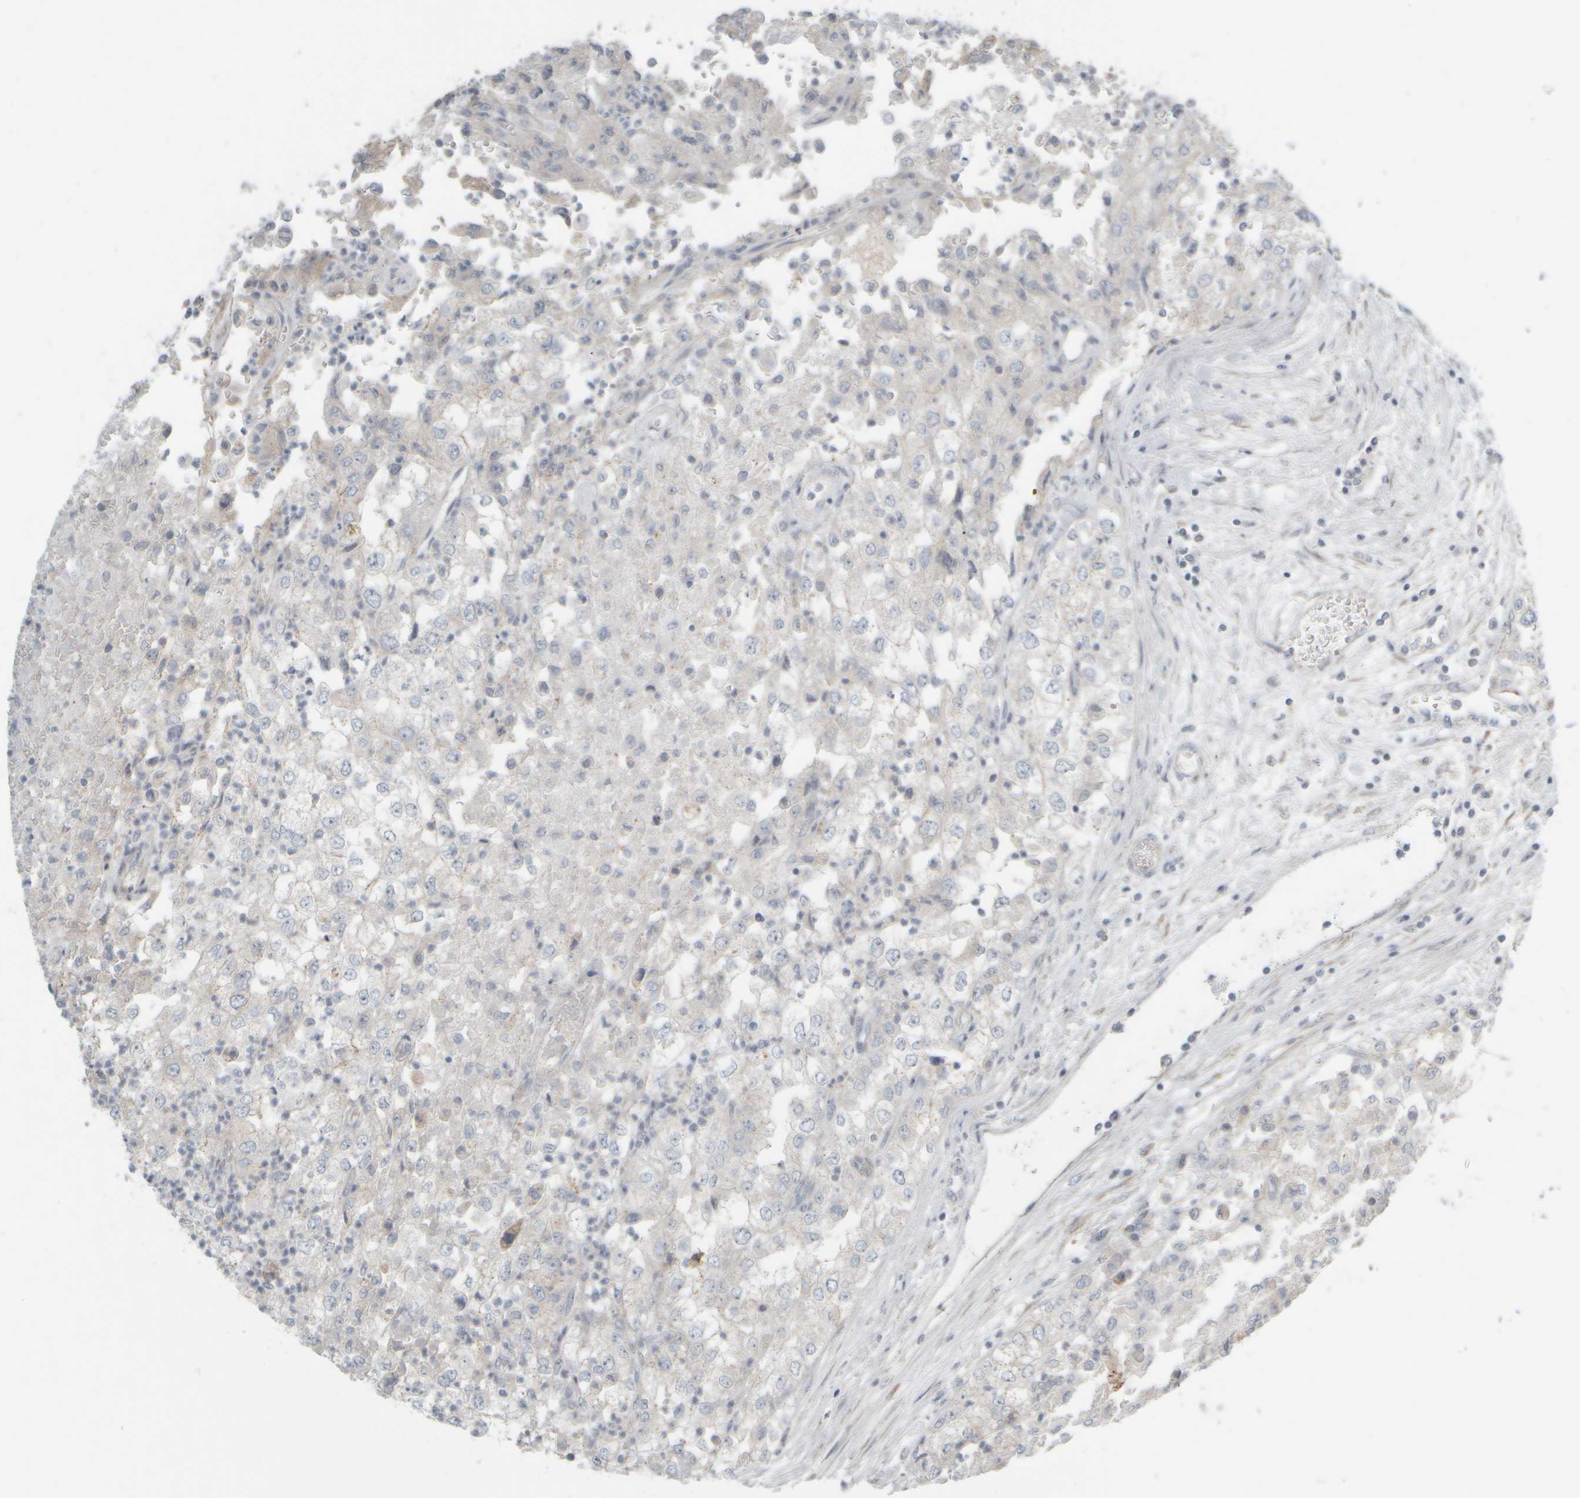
{"staining": {"intensity": "negative", "quantity": "none", "location": "none"}, "tissue": "renal cancer", "cell_type": "Tumor cells", "image_type": "cancer", "snomed": [{"axis": "morphology", "description": "Adenocarcinoma, NOS"}, {"axis": "topography", "description": "Kidney"}], "caption": "Immunohistochemistry photomicrograph of neoplastic tissue: human renal cancer (adenocarcinoma) stained with DAB (3,3'-diaminobenzidine) reveals no significant protein positivity in tumor cells. Nuclei are stained in blue.", "gene": "HGS", "patient": {"sex": "female", "age": 54}}